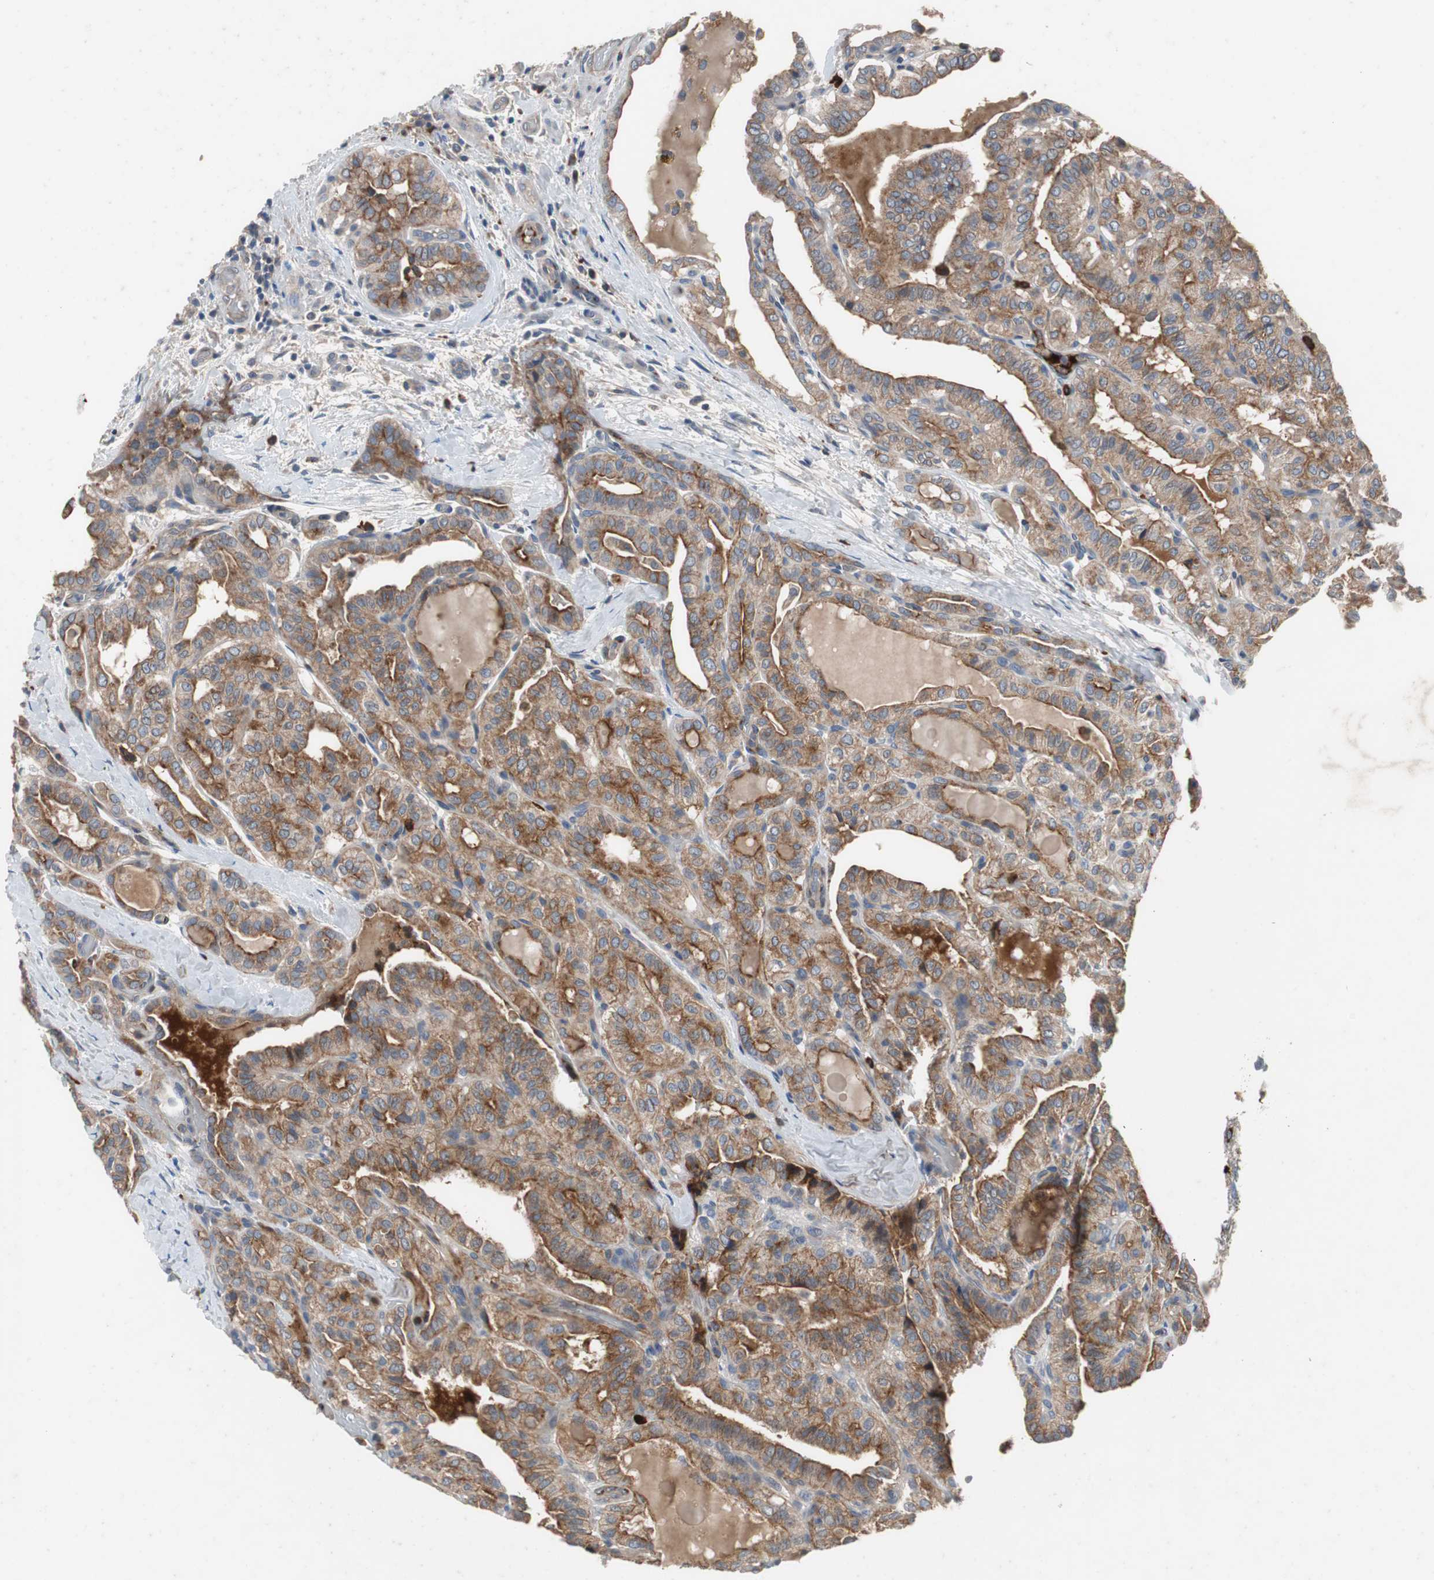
{"staining": {"intensity": "moderate", "quantity": ">75%", "location": "cytoplasmic/membranous"}, "tissue": "thyroid cancer", "cell_type": "Tumor cells", "image_type": "cancer", "snomed": [{"axis": "morphology", "description": "Papillary adenocarcinoma, NOS"}, {"axis": "topography", "description": "Thyroid gland"}], "caption": "The photomicrograph exhibits immunohistochemical staining of thyroid cancer. There is moderate cytoplasmic/membranous expression is identified in approximately >75% of tumor cells. Using DAB (3,3'-diaminobenzidine) (brown) and hematoxylin (blue) stains, captured at high magnification using brightfield microscopy.", "gene": "SORT1", "patient": {"sex": "male", "age": 77}}